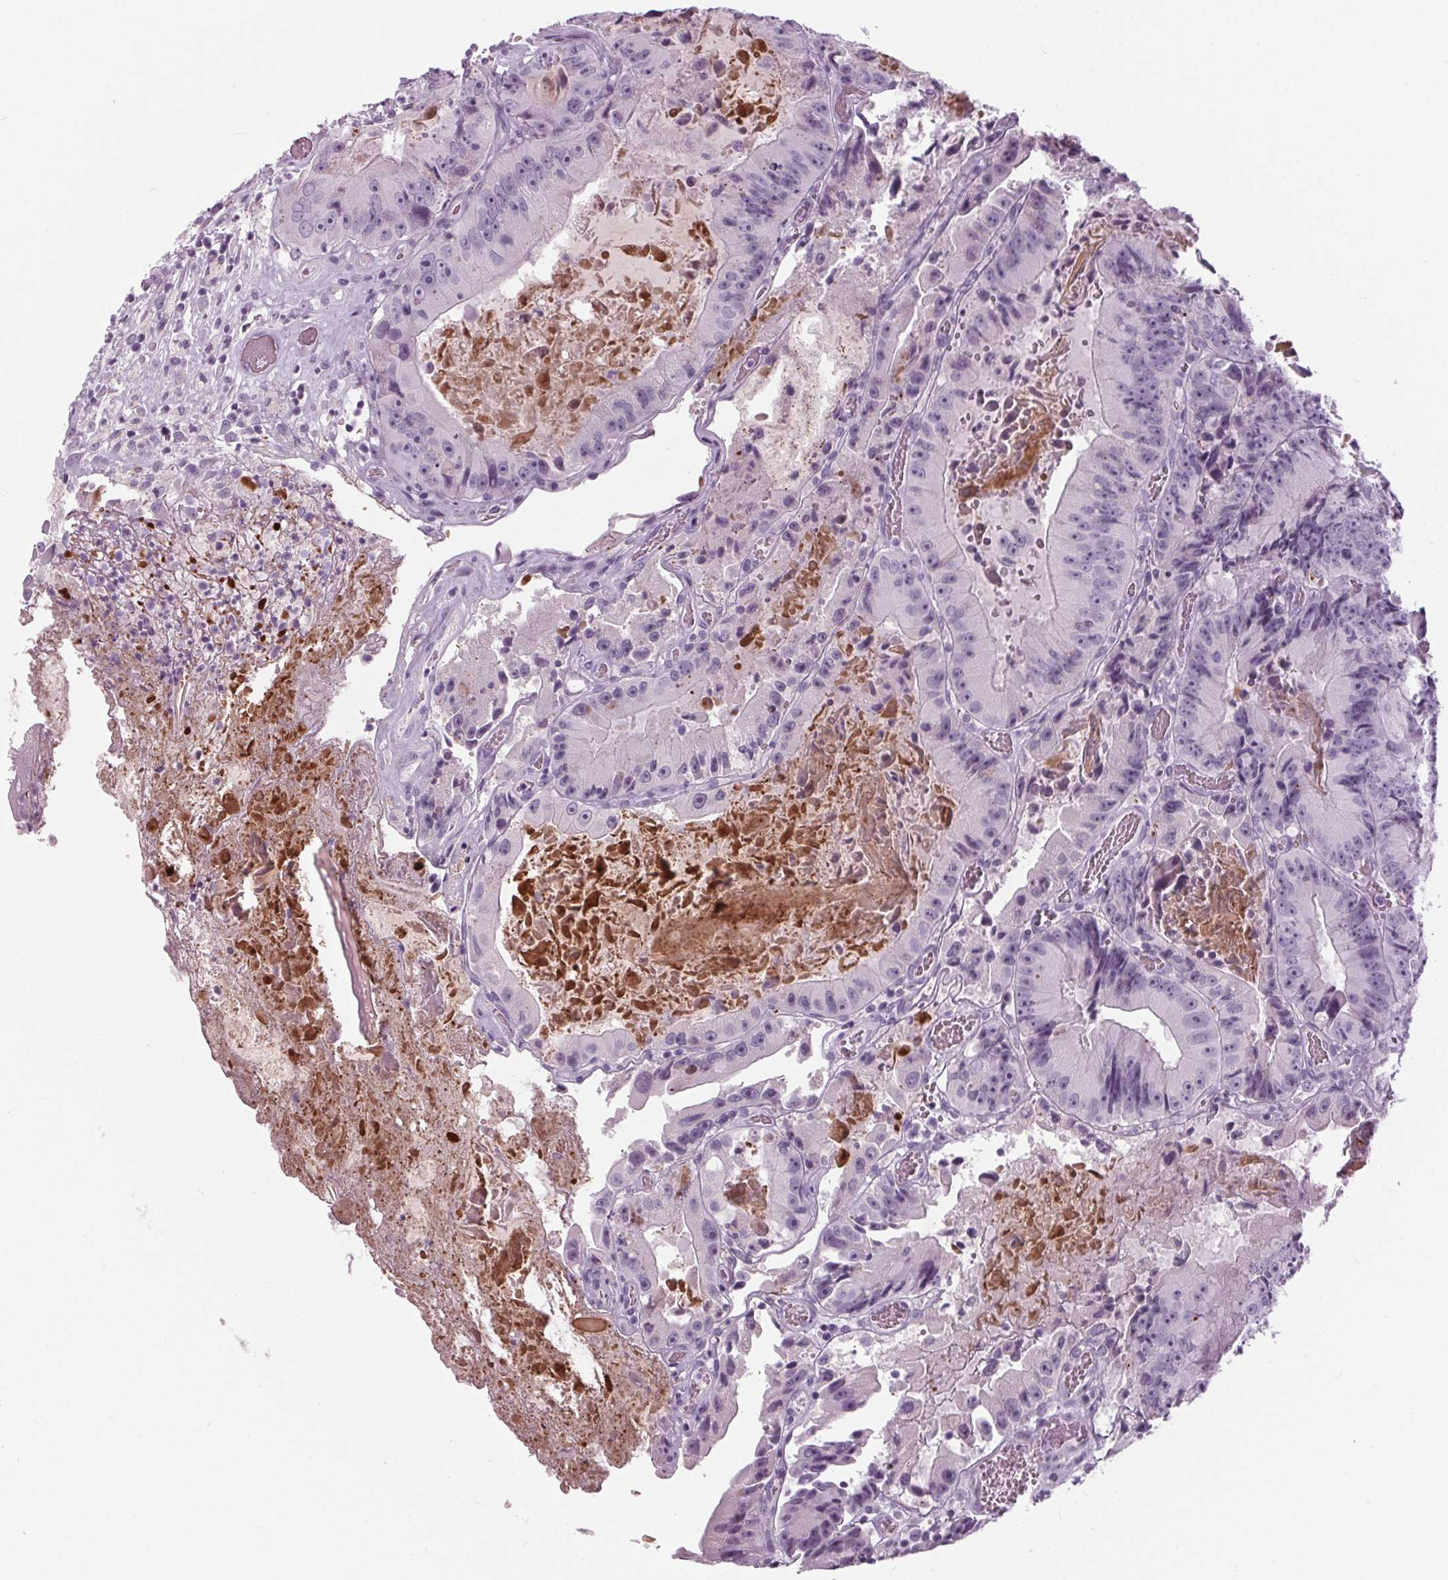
{"staining": {"intensity": "negative", "quantity": "none", "location": "none"}, "tissue": "colorectal cancer", "cell_type": "Tumor cells", "image_type": "cancer", "snomed": [{"axis": "morphology", "description": "Adenocarcinoma, NOS"}, {"axis": "topography", "description": "Colon"}], "caption": "This is a photomicrograph of IHC staining of adenocarcinoma (colorectal), which shows no positivity in tumor cells.", "gene": "CYP3A43", "patient": {"sex": "female", "age": 86}}